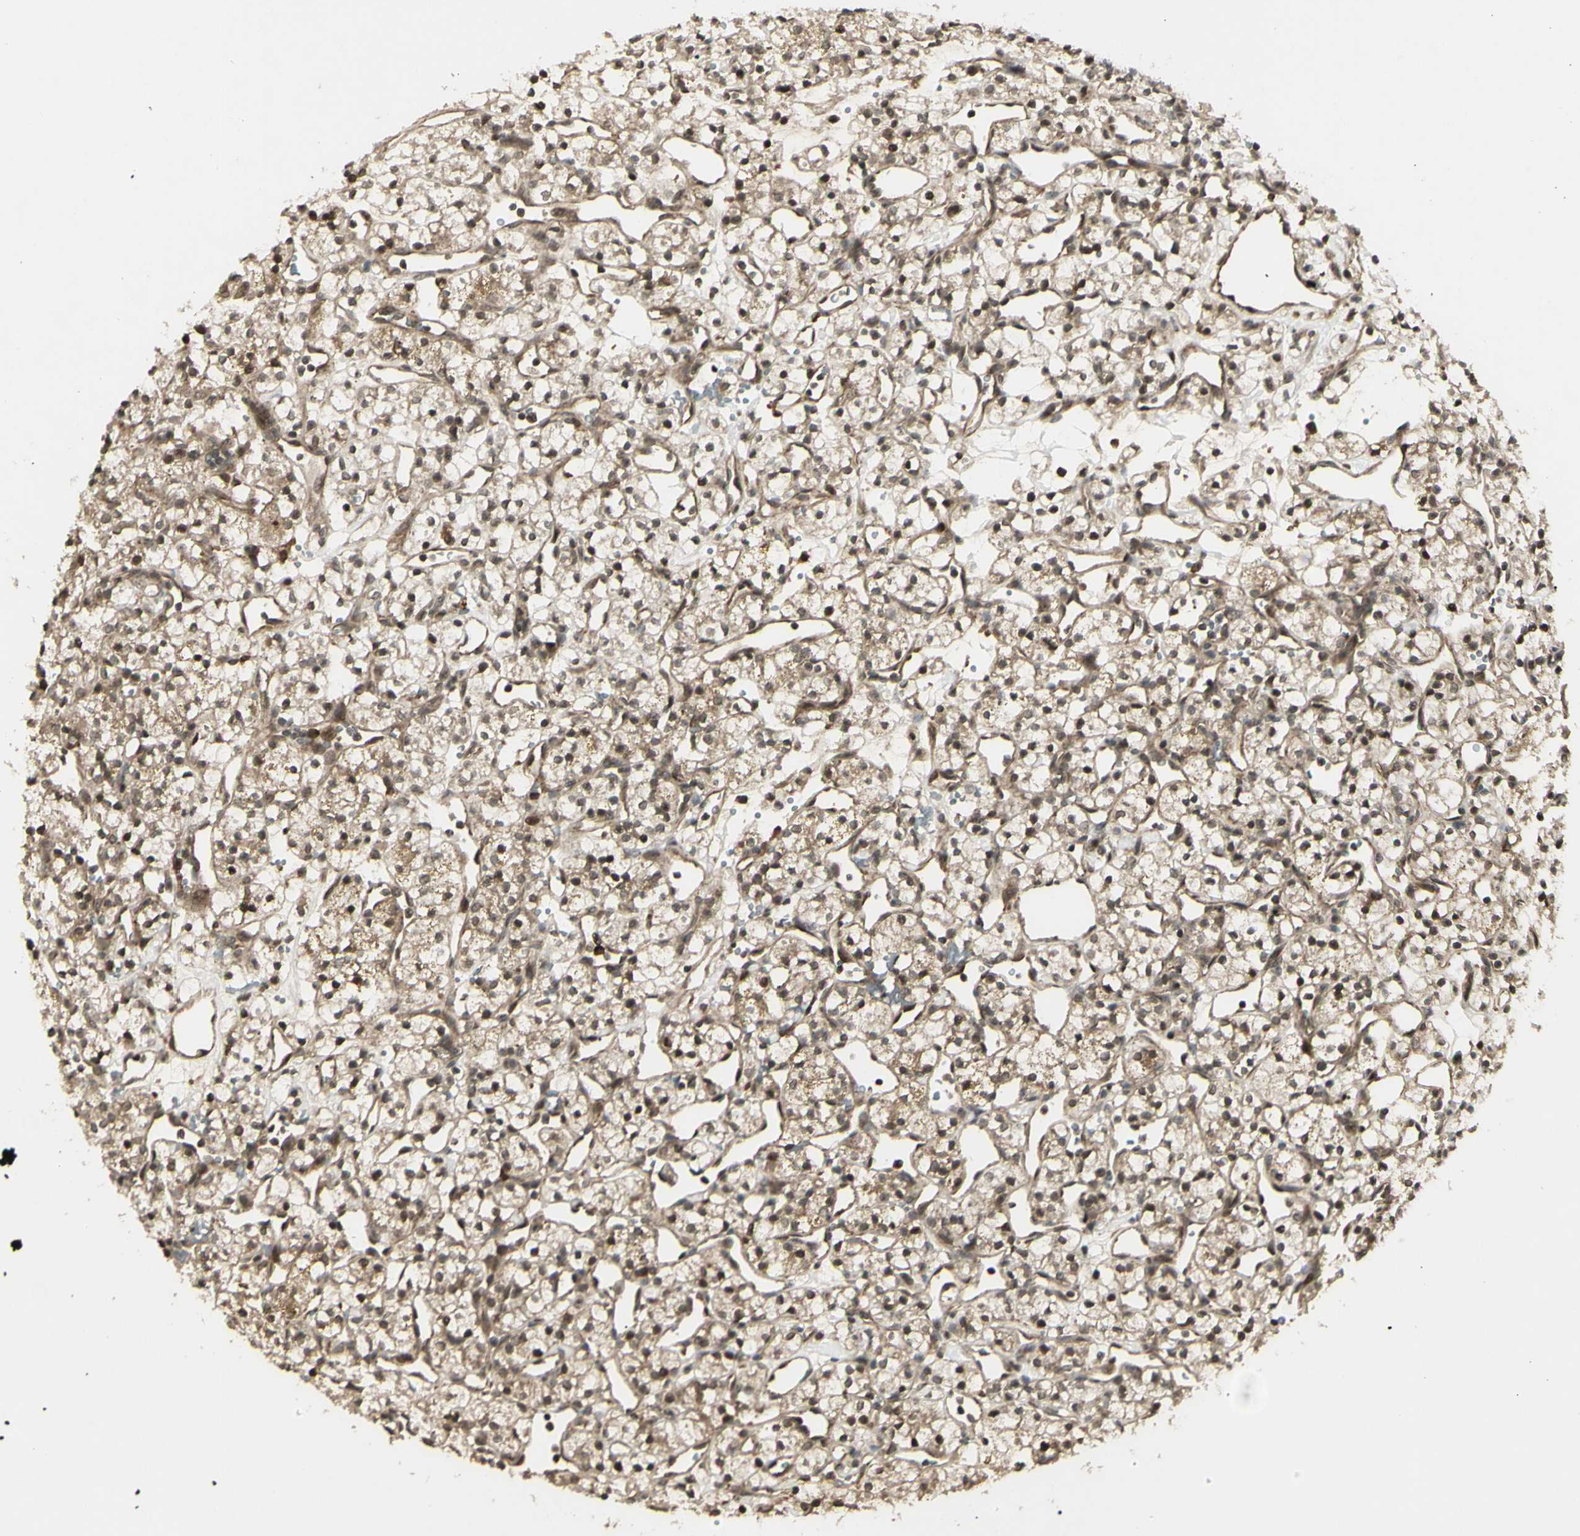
{"staining": {"intensity": "moderate", "quantity": ">75%", "location": "cytoplasmic/membranous,nuclear"}, "tissue": "renal cancer", "cell_type": "Tumor cells", "image_type": "cancer", "snomed": [{"axis": "morphology", "description": "Adenocarcinoma, NOS"}, {"axis": "topography", "description": "Kidney"}], "caption": "This micrograph exhibits IHC staining of human renal adenocarcinoma, with medium moderate cytoplasmic/membranous and nuclear staining in about >75% of tumor cells.", "gene": "BLNK", "patient": {"sex": "female", "age": 60}}